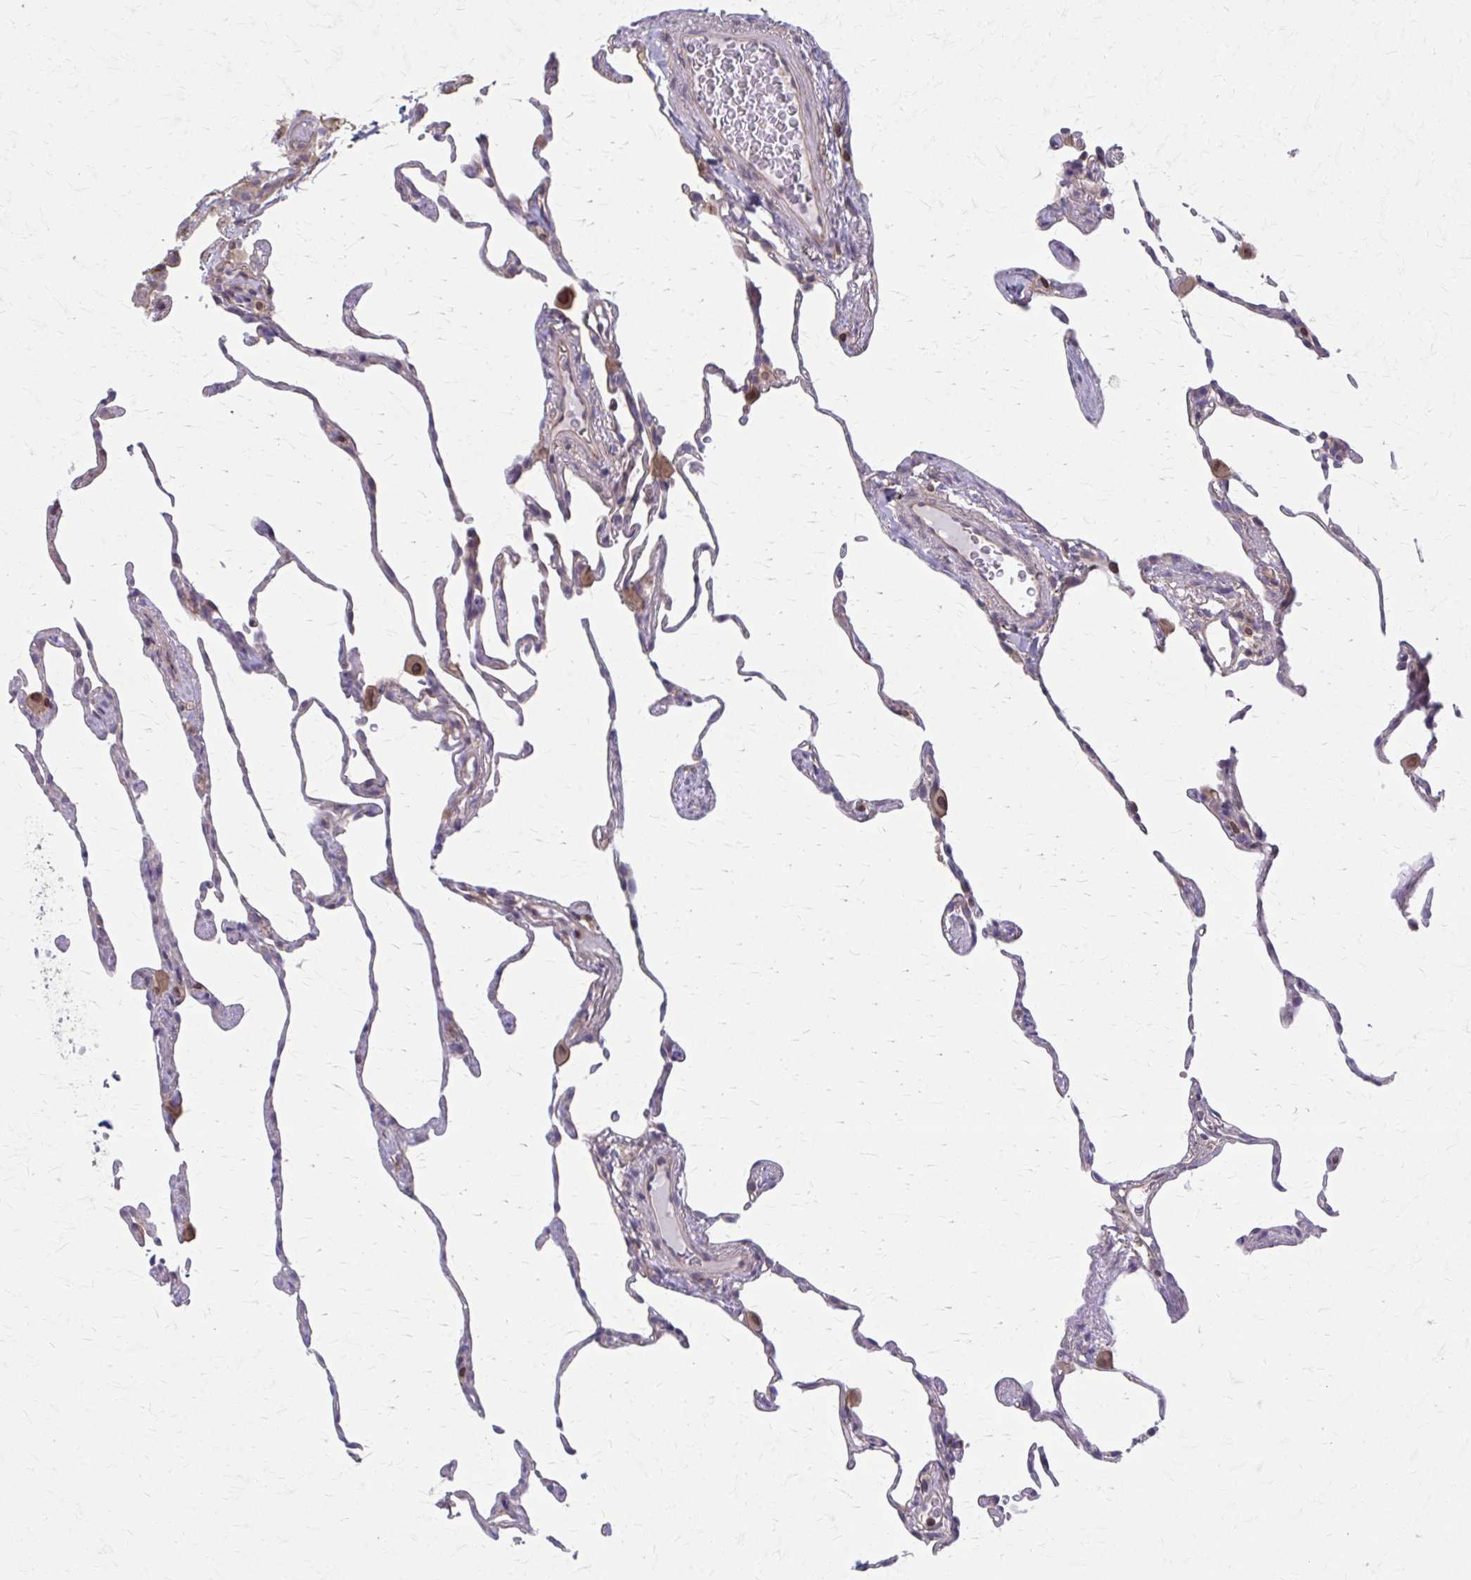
{"staining": {"intensity": "negative", "quantity": "none", "location": "none"}, "tissue": "lung", "cell_type": "Alveolar cells", "image_type": "normal", "snomed": [{"axis": "morphology", "description": "Normal tissue, NOS"}, {"axis": "topography", "description": "Lung"}], "caption": "DAB immunohistochemical staining of unremarkable human lung displays no significant expression in alveolar cells.", "gene": "MMP14", "patient": {"sex": "female", "age": 57}}